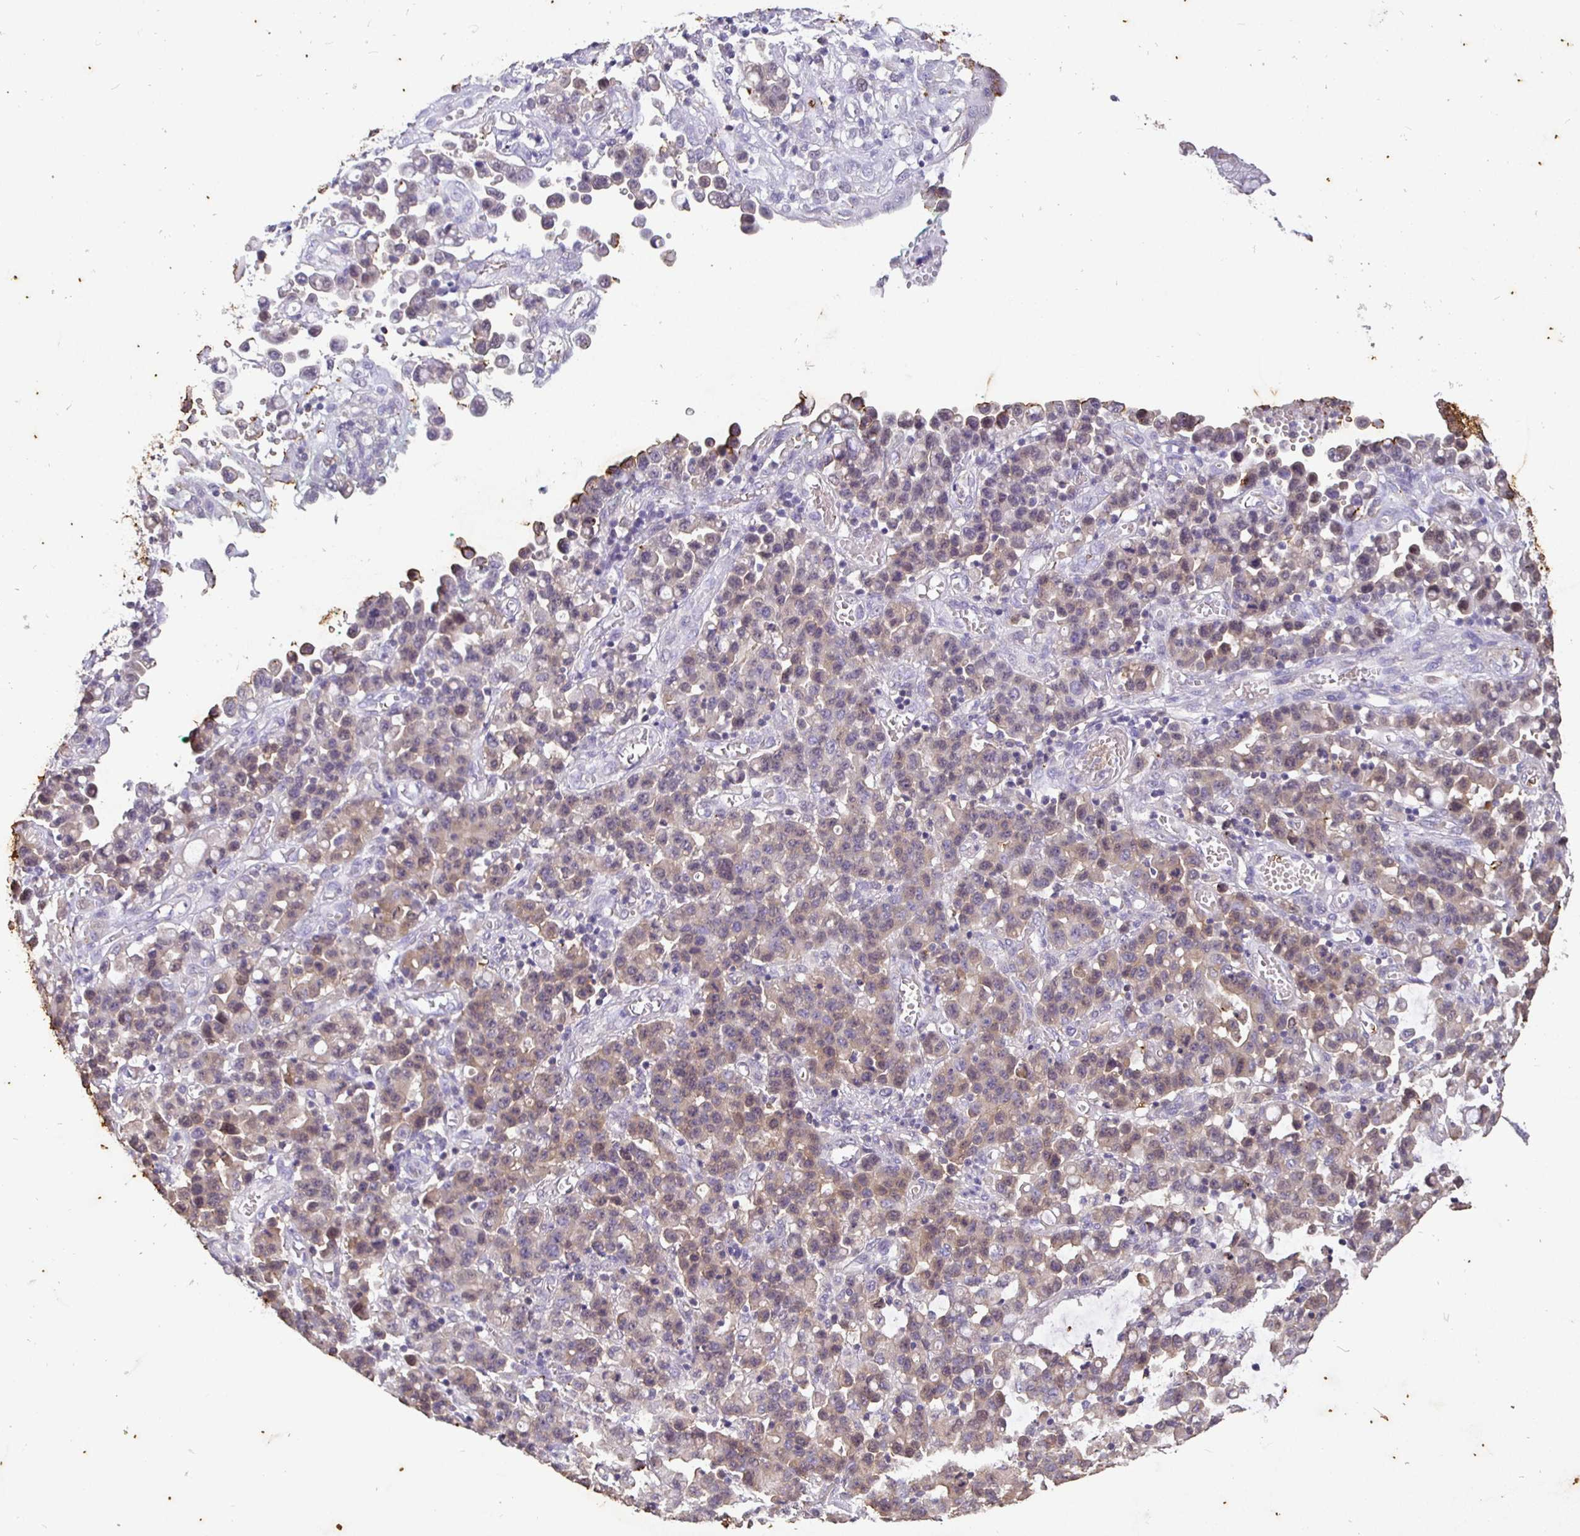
{"staining": {"intensity": "weak", "quantity": "25%-75%", "location": "cytoplasmic/membranous,nuclear"}, "tissue": "stomach cancer", "cell_type": "Tumor cells", "image_type": "cancer", "snomed": [{"axis": "morphology", "description": "Adenocarcinoma, NOS"}, {"axis": "topography", "description": "Stomach, upper"}], "caption": "This is an image of IHC staining of adenocarcinoma (stomach), which shows weak expression in the cytoplasmic/membranous and nuclear of tumor cells.", "gene": "SHISA4", "patient": {"sex": "male", "age": 69}}